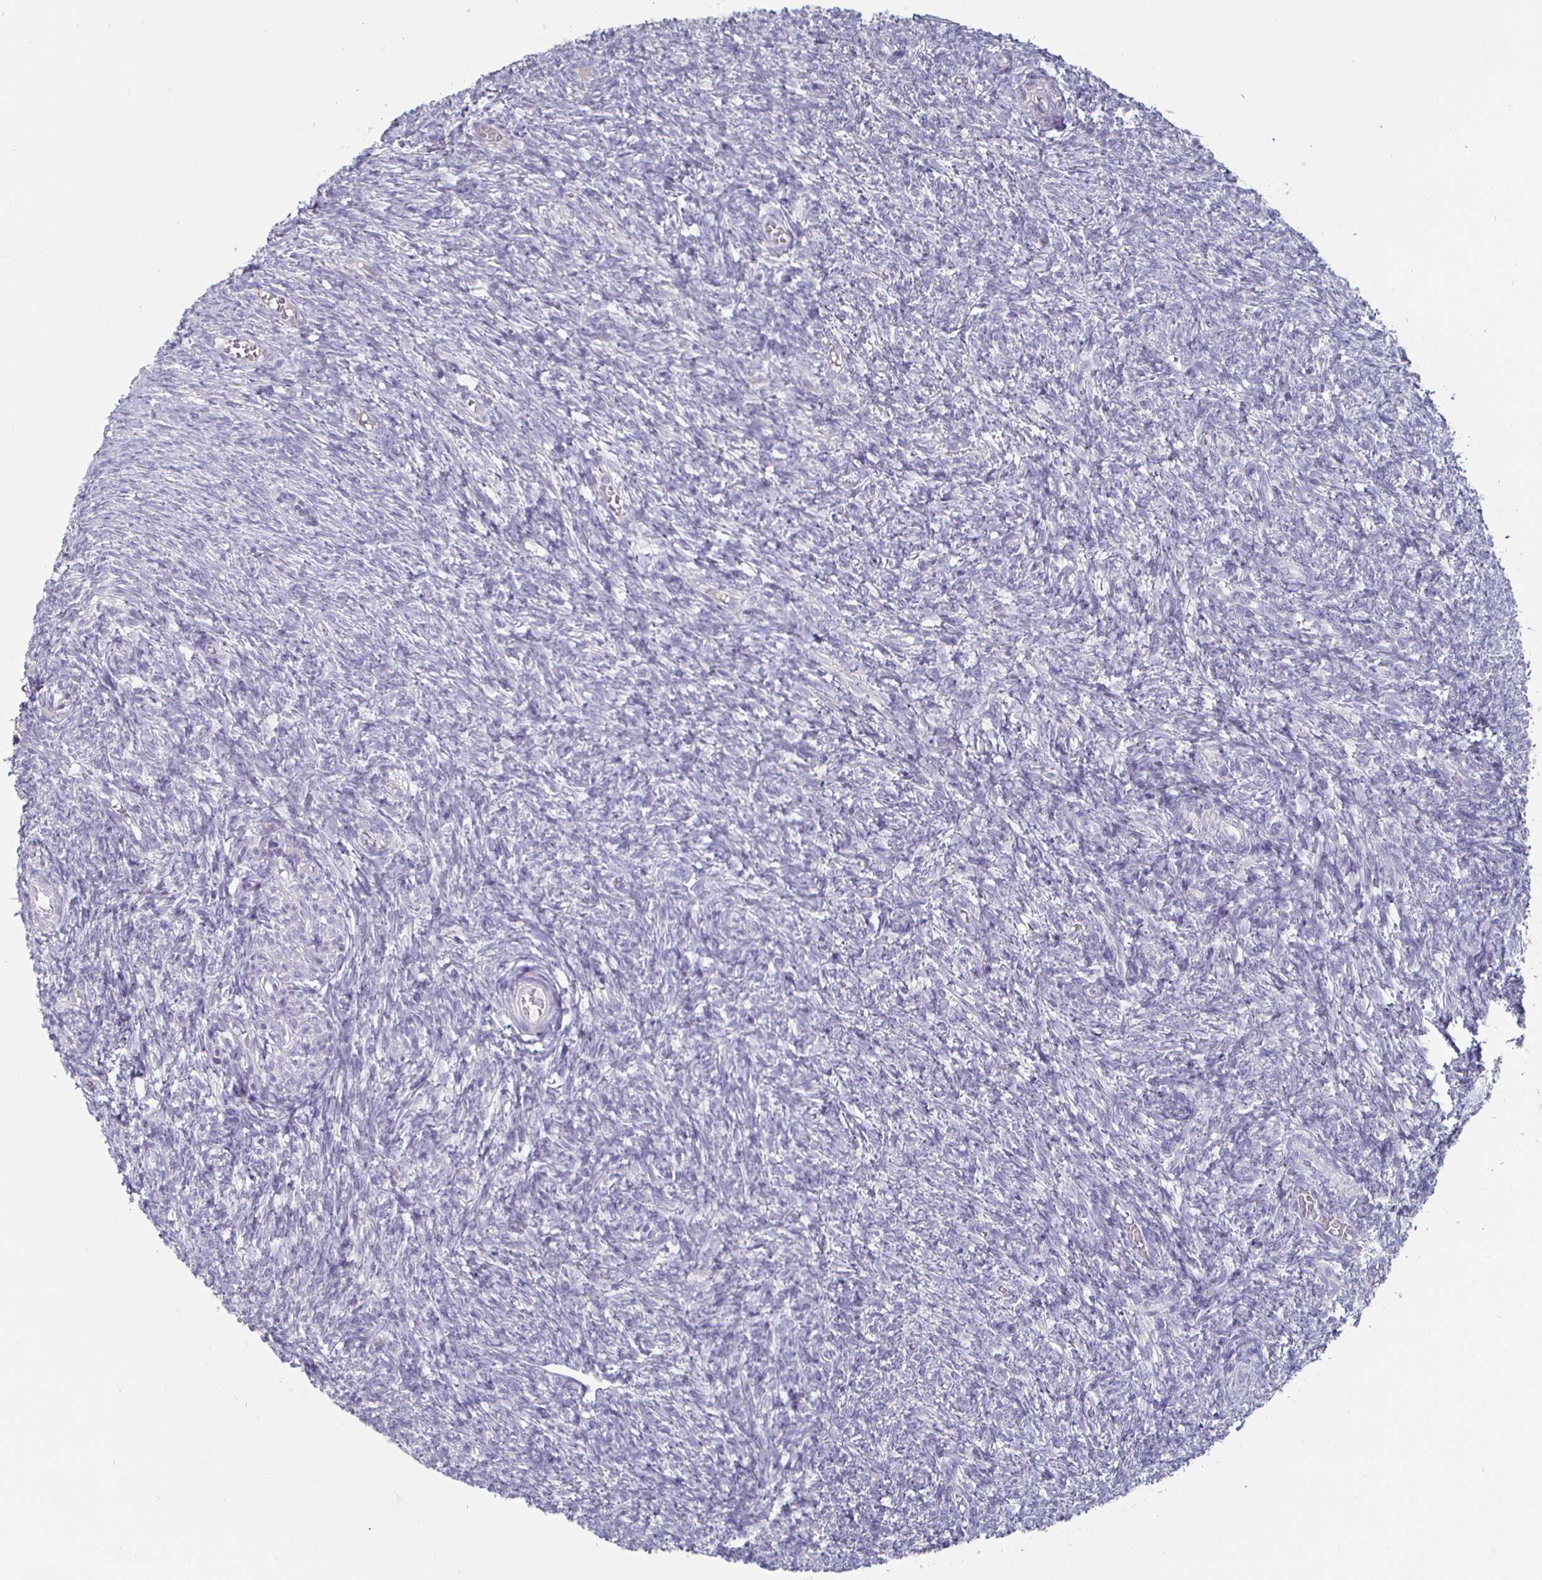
{"staining": {"intensity": "negative", "quantity": "none", "location": "none"}, "tissue": "ovary", "cell_type": "Ovarian stroma cells", "image_type": "normal", "snomed": [{"axis": "morphology", "description": "Normal tissue, NOS"}, {"axis": "topography", "description": "Ovary"}], "caption": "High power microscopy histopathology image of an immunohistochemistry micrograph of normal ovary, revealing no significant positivity in ovarian stroma cells.", "gene": "ENPP1", "patient": {"sex": "female", "age": 39}}